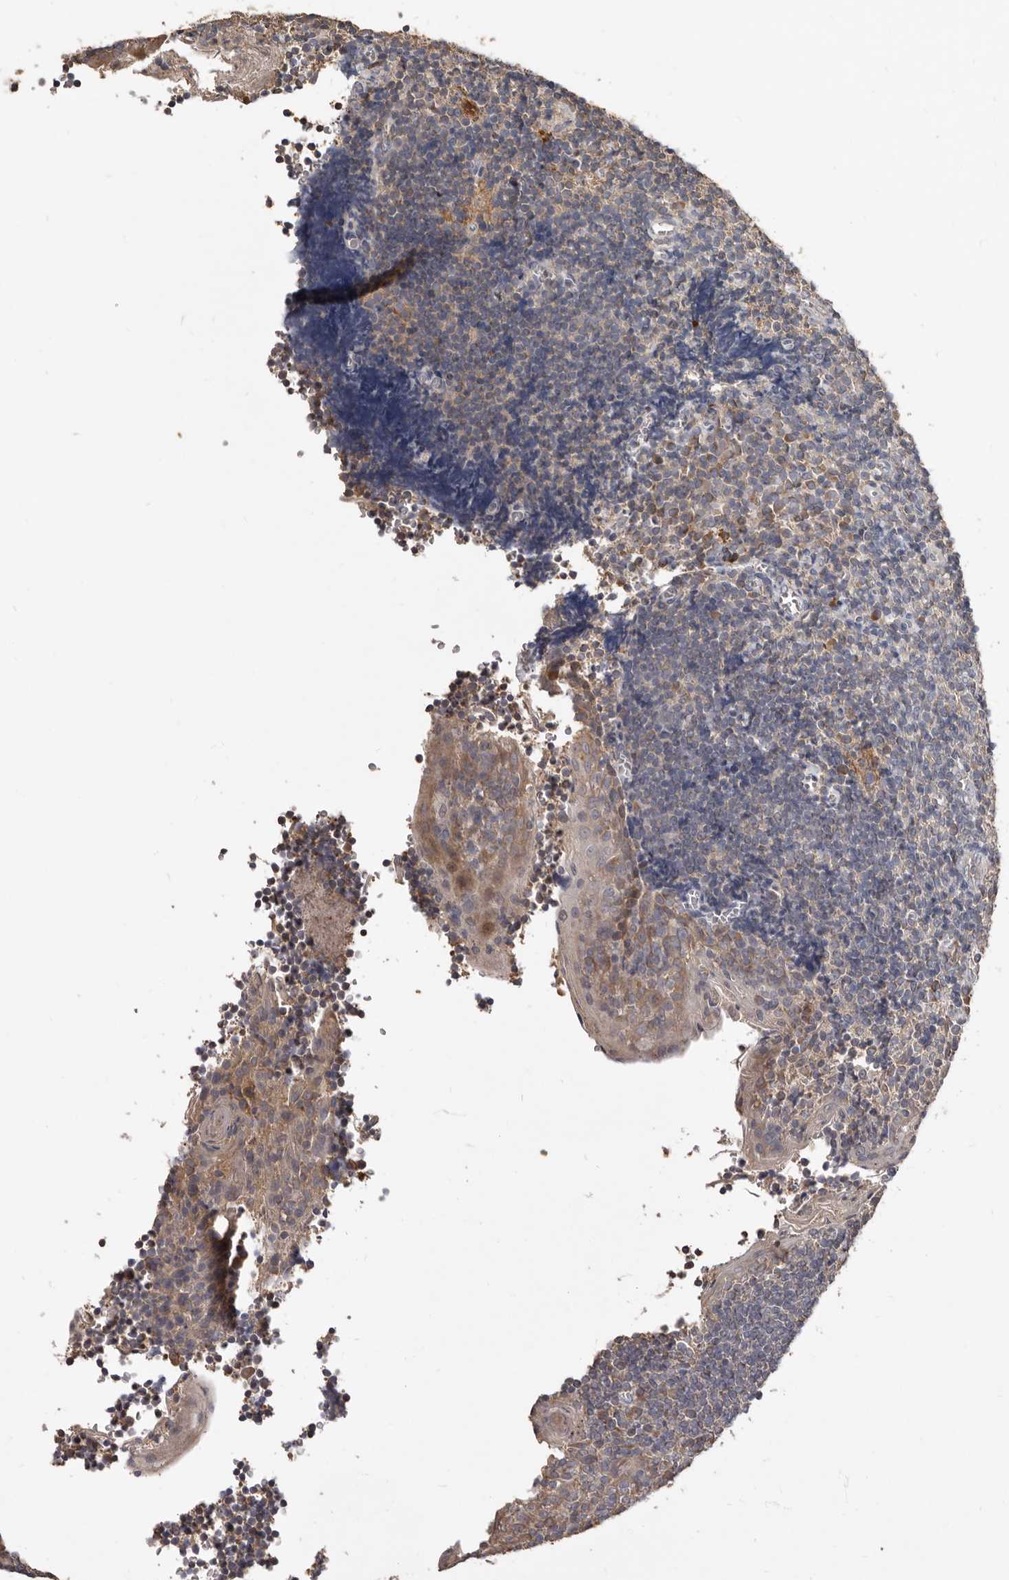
{"staining": {"intensity": "moderate", "quantity": "<25%", "location": "cytoplasmic/membranous"}, "tissue": "tonsil", "cell_type": "Germinal center cells", "image_type": "normal", "snomed": [{"axis": "morphology", "description": "Normal tissue, NOS"}, {"axis": "topography", "description": "Tonsil"}], "caption": "An immunohistochemistry micrograph of benign tissue is shown. Protein staining in brown labels moderate cytoplasmic/membranous positivity in tonsil within germinal center cells. The protein of interest is shown in brown color, while the nuclei are stained blue.", "gene": "KIF26B", "patient": {"sex": "male", "age": 27}}